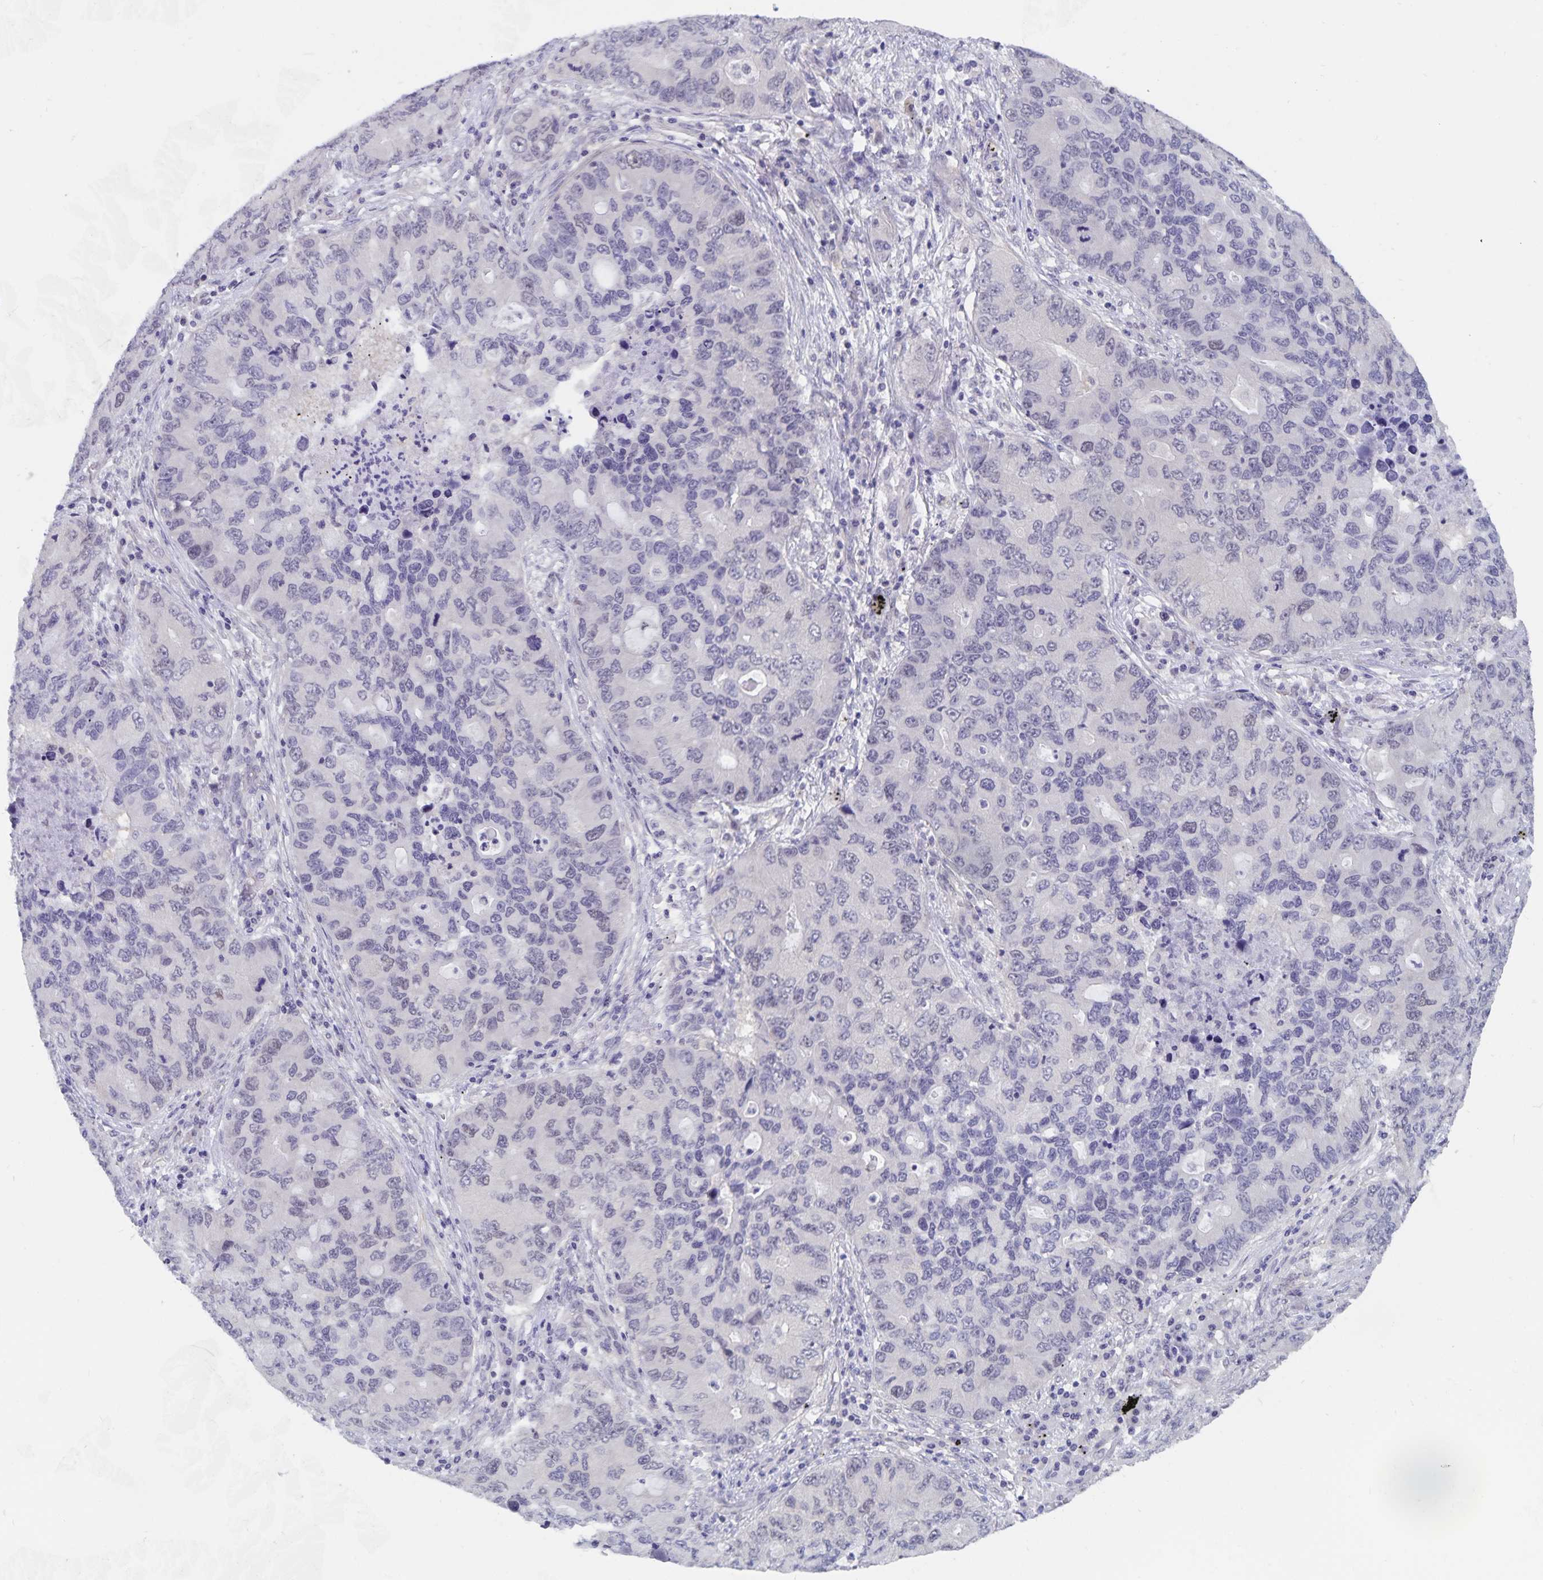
{"staining": {"intensity": "negative", "quantity": "none", "location": "none"}, "tissue": "lung cancer", "cell_type": "Tumor cells", "image_type": "cancer", "snomed": [{"axis": "morphology", "description": "Adenocarcinoma, NOS"}, {"axis": "morphology", "description": "Adenocarcinoma, metastatic, NOS"}, {"axis": "topography", "description": "Lymph node"}, {"axis": "topography", "description": "Lung"}], "caption": "High magnification brightfield microscopy of lung cancer stained with DAB (brown) and counterstained with hematoxylin (blue): tumor cells show no significant staining.", "gene": "BAG6", "patient": {"sex": "female", "age": 54}}